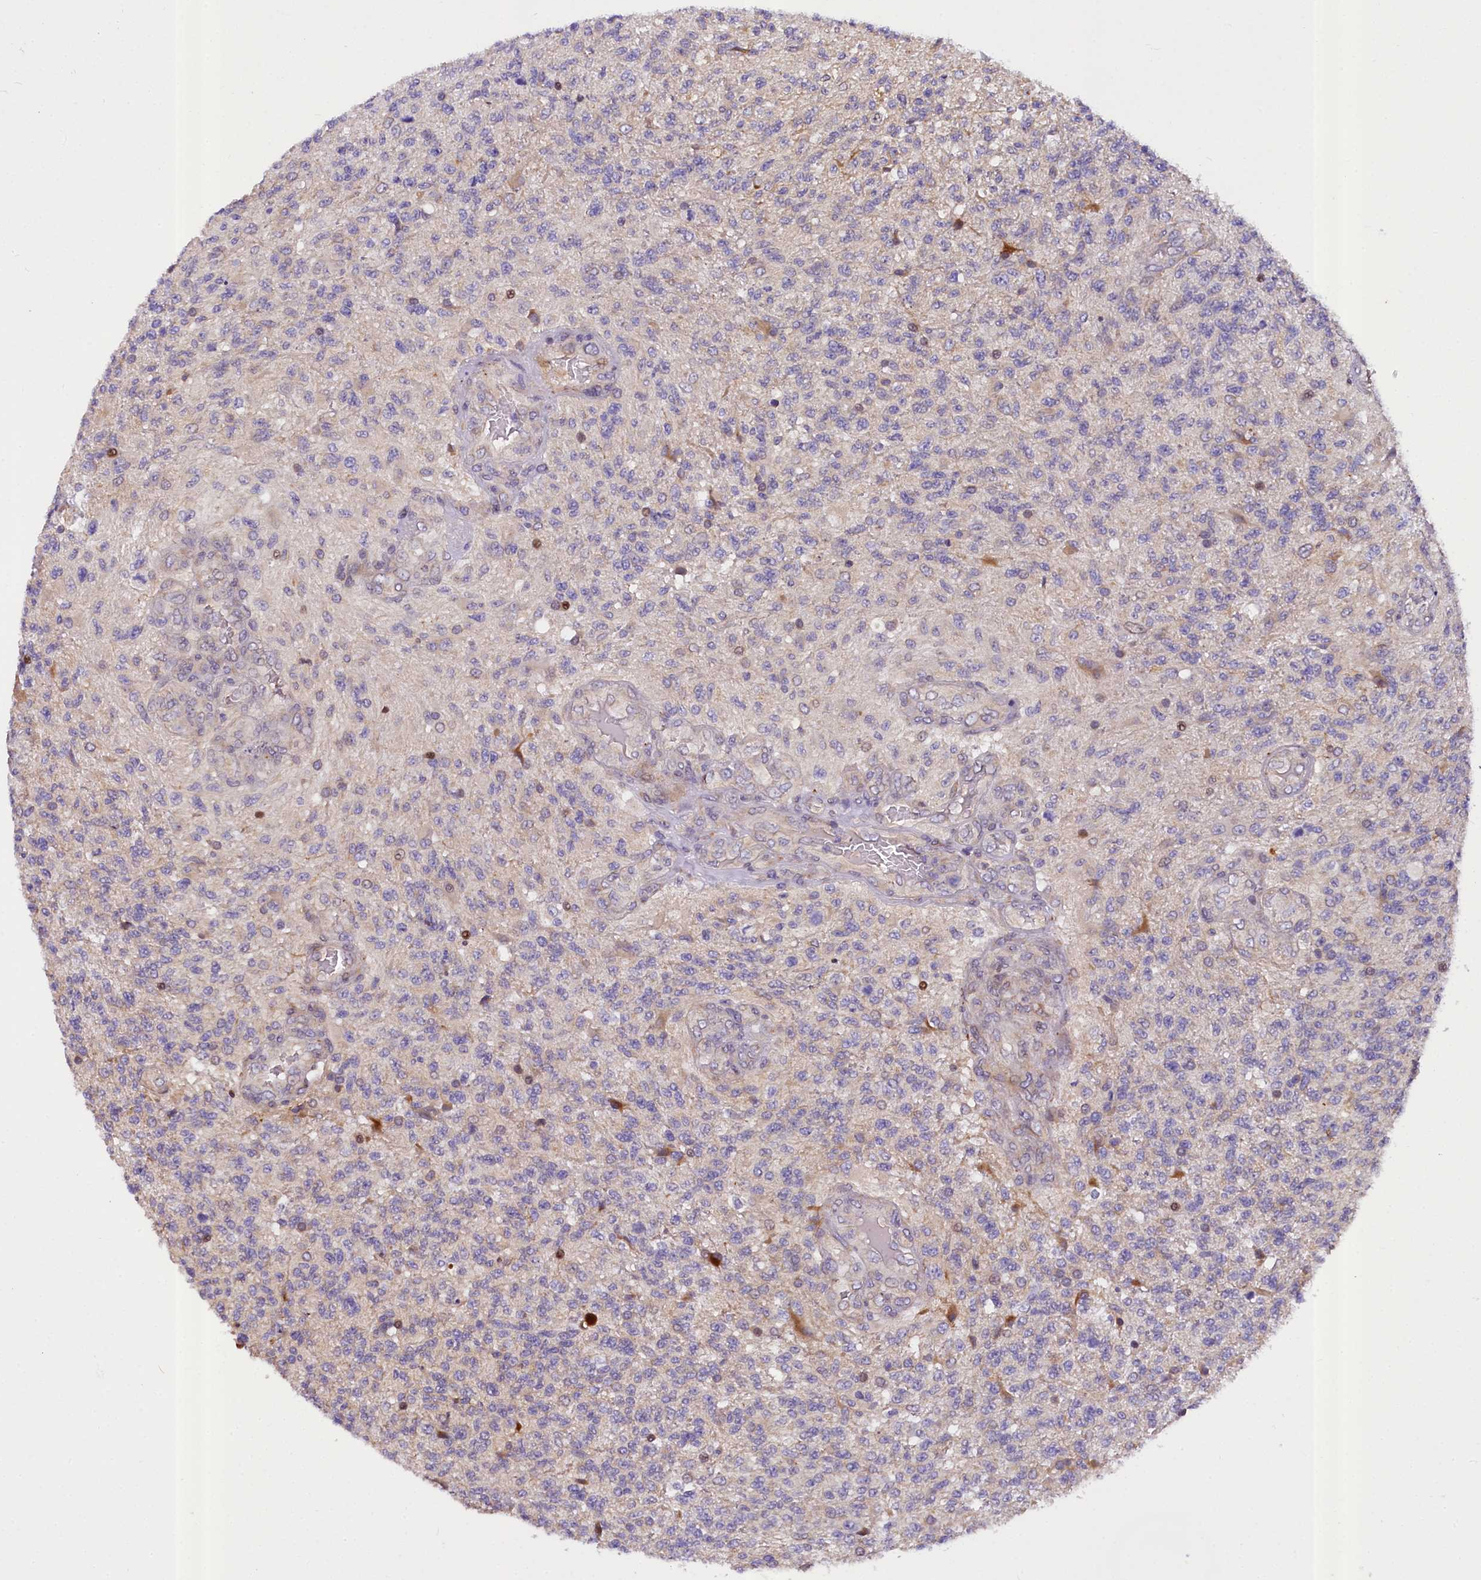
{"staining": {"intensity": "negative", "quantity": "none", "location": "none"}, "tissue": "glioma", "cell_type": "Tumor cells", "image_type": "cancer", "snomed": [{"axis": "morphology", "description": "Glioma, malignant, High grade"}, {"axis": "topography", "description": "Brain"}], "caption": "Immunohistochemistry image of glioma stained for a protein (brown), which shows no positivity in tumor cells.", "gene": "SUPV3L1", "patient": {"sex": "male", "age": 56}}